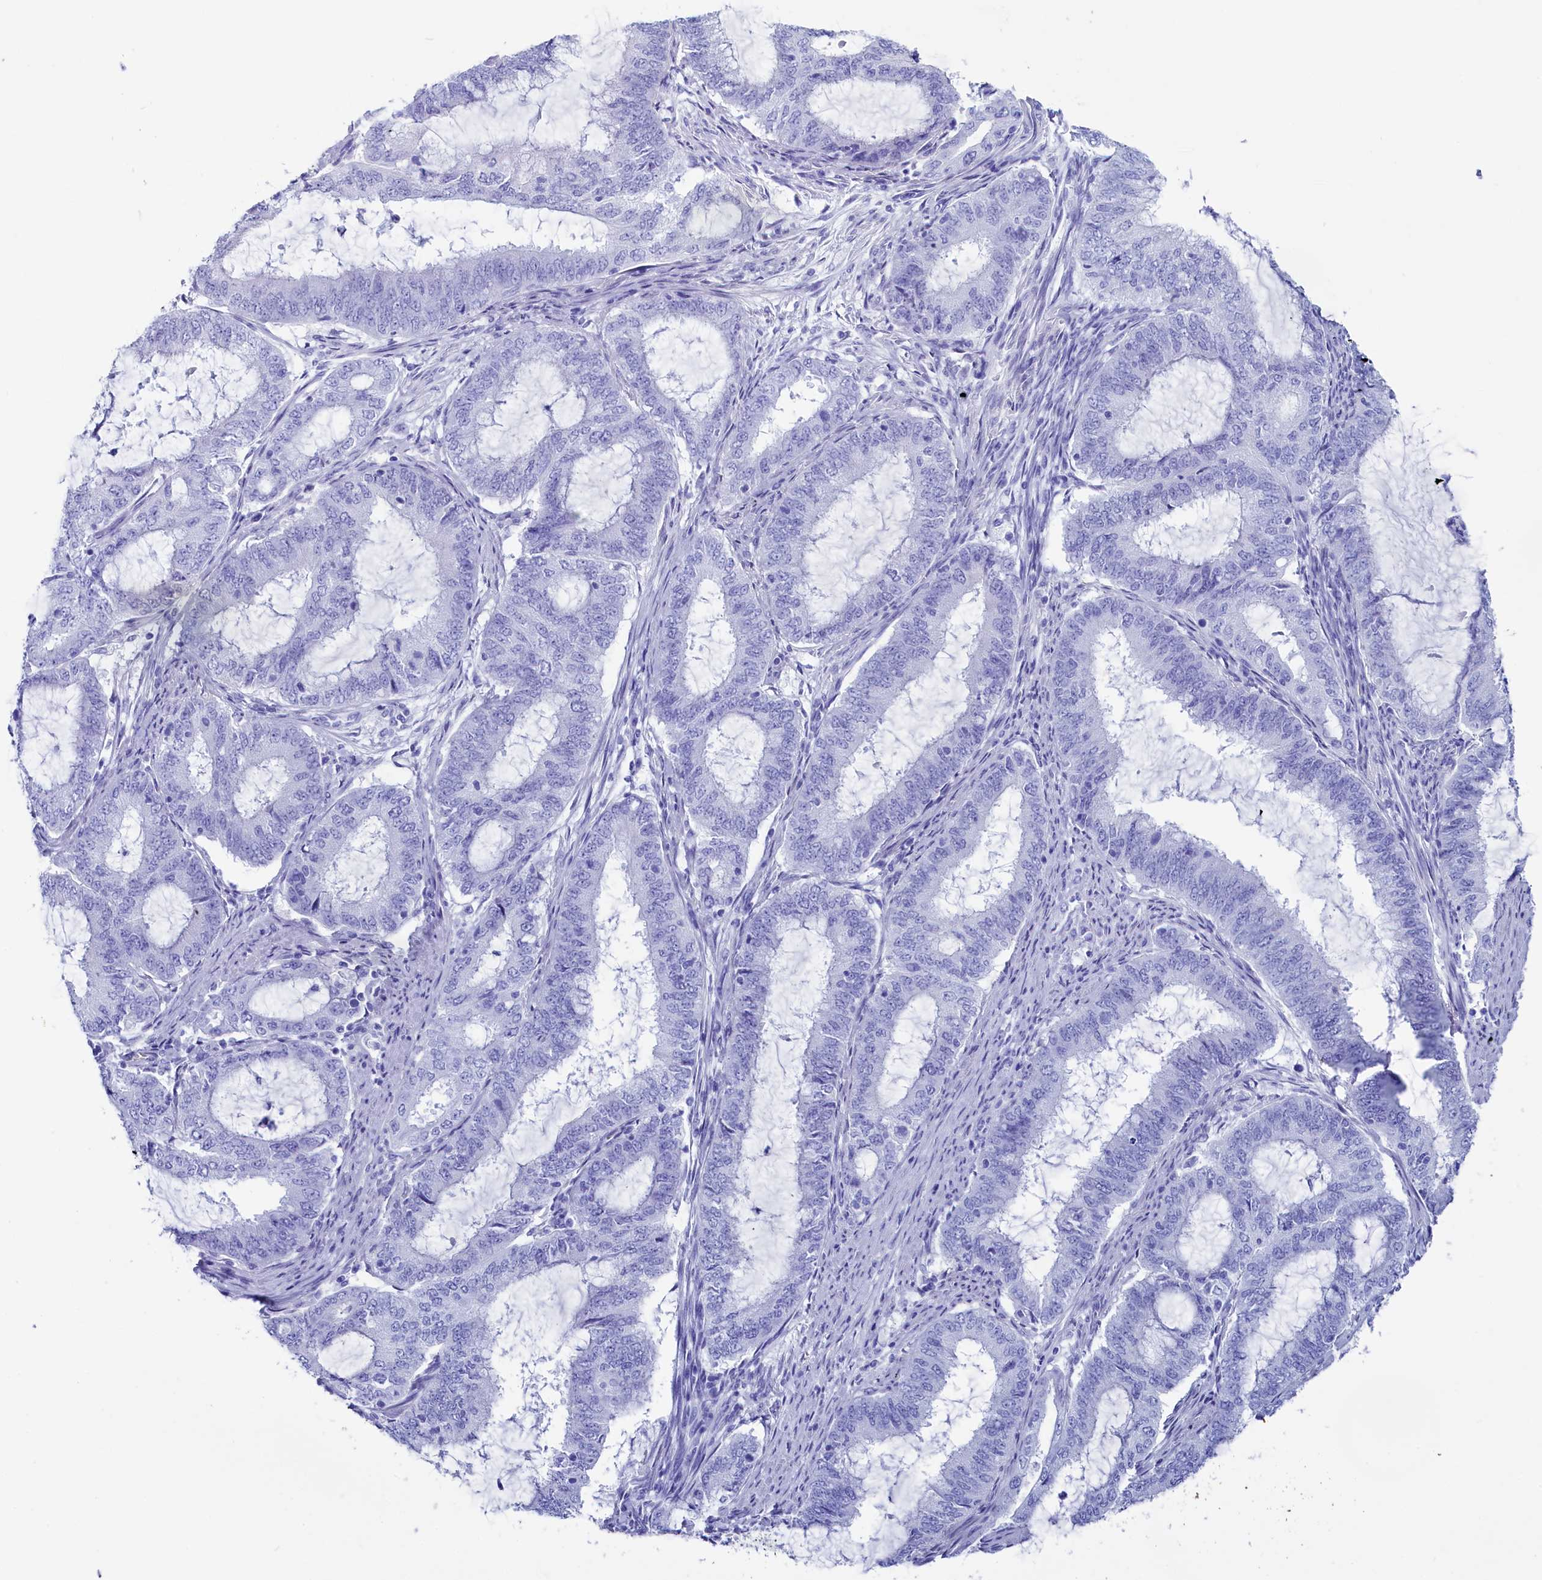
{"staining": {"intensity": "negative", "quantity": "none", "location": "none"}, "tissue": "endometrial cancer", "cell_type": "Tumor cells", "image_type": "cancer", "snomed": [{"axis": "morphology", "description": "Adenocarcinoma, NOS"}, {"axis": "topography", "description": "Endometrium"}], "caption": "High power microscopy histopathology image of an IHC photomicrograph of endometrial cancer, revealing no significant expression in tumor cells.", "gene": "ANKRD29", "patient": {"sex": "female", "age": 51}}